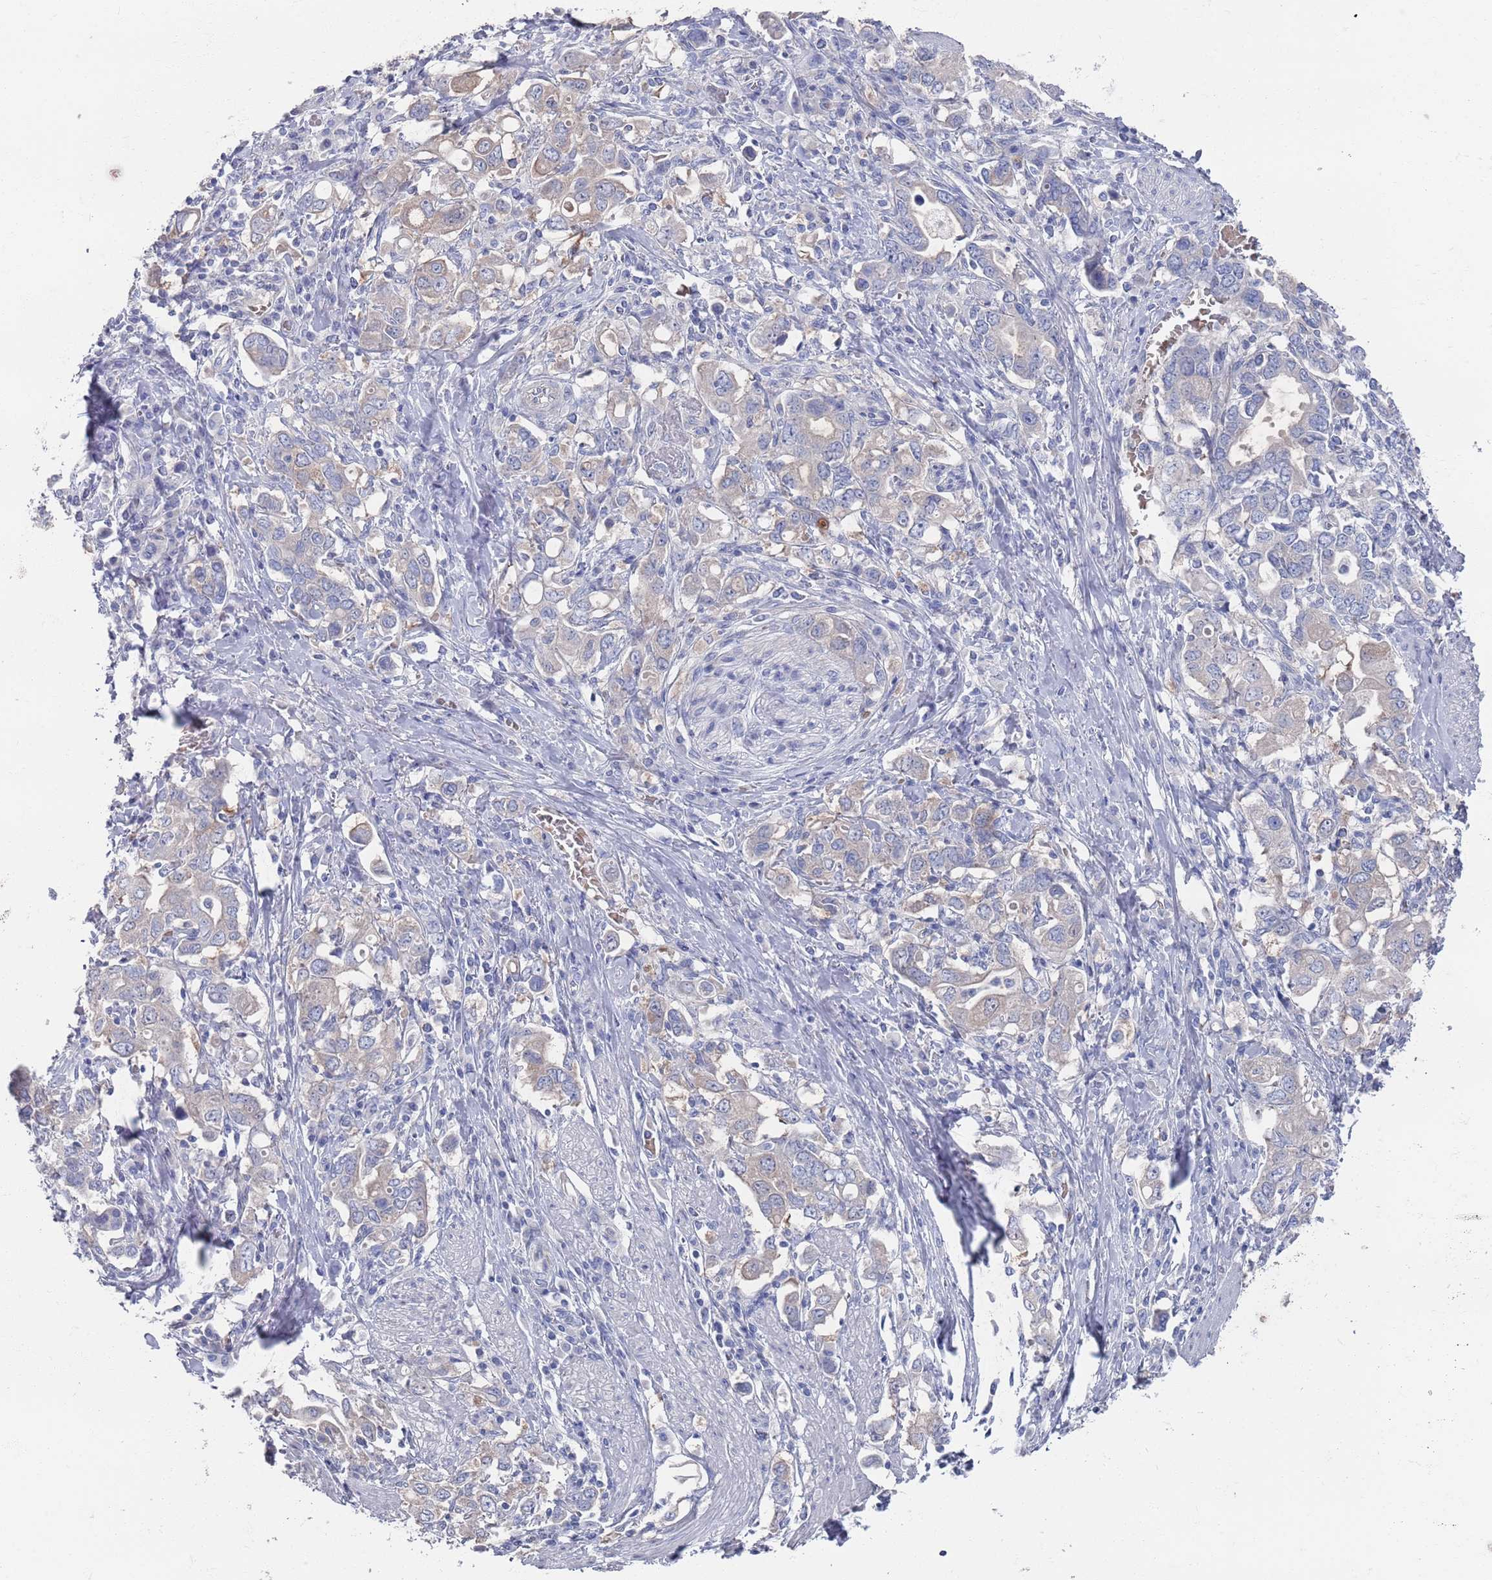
{"staining": {"intensity": "negative", "quantity": "none", "location": "none"}, "tissue": "stomach cancer", "cell_type": "Tumor cells", "image_type": "cancer", "snomed": [{"axis": "morphology", "description": "Adenocarcinoma, NOS"}, {"axis": "topography", "description": "Stomach, upper"}, {"axis": "topography", "description": "Stomach"}], "caption": "Protein analysis of stomach cancer (adenocarcinoma) demonstrates no significant staining in tumor cells.", "gene": "TMCO3", "patient": {"sex": "male", "age": 62}}